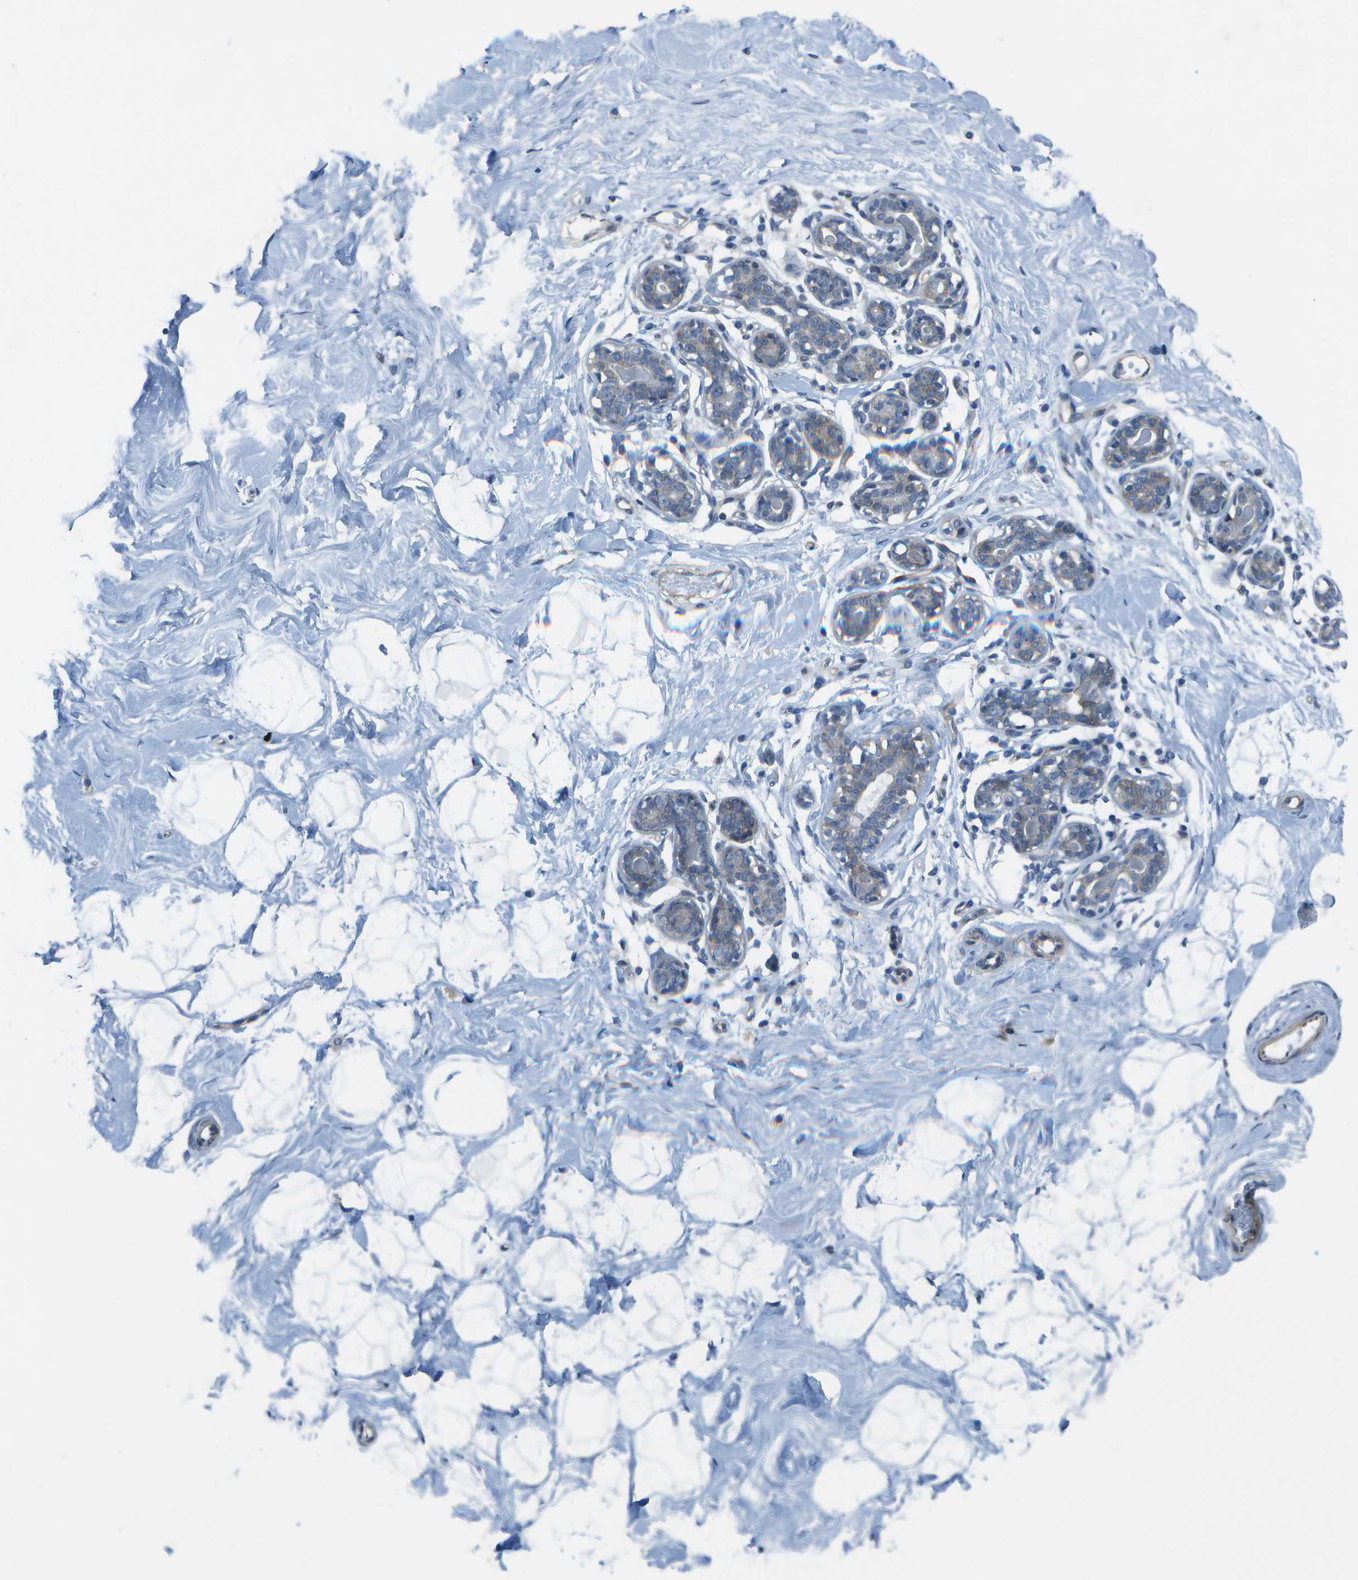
{"staining": {"intensity": "negative", "quantity": "none", "location": "none"}, "tissue": "breast", "cell_type": "Adipocytes", "image_type": "normal", "snomed": [{"axis": "morphology", "description": "Normal tissue, NOS"}, {"axis": "topography", "description": "Breast"}], "caption": "The IHC micrograph has no significant staining in adipocytes of breast.", "gene": "SORBS3", "patient": {"sex": "female", "age": 23}}